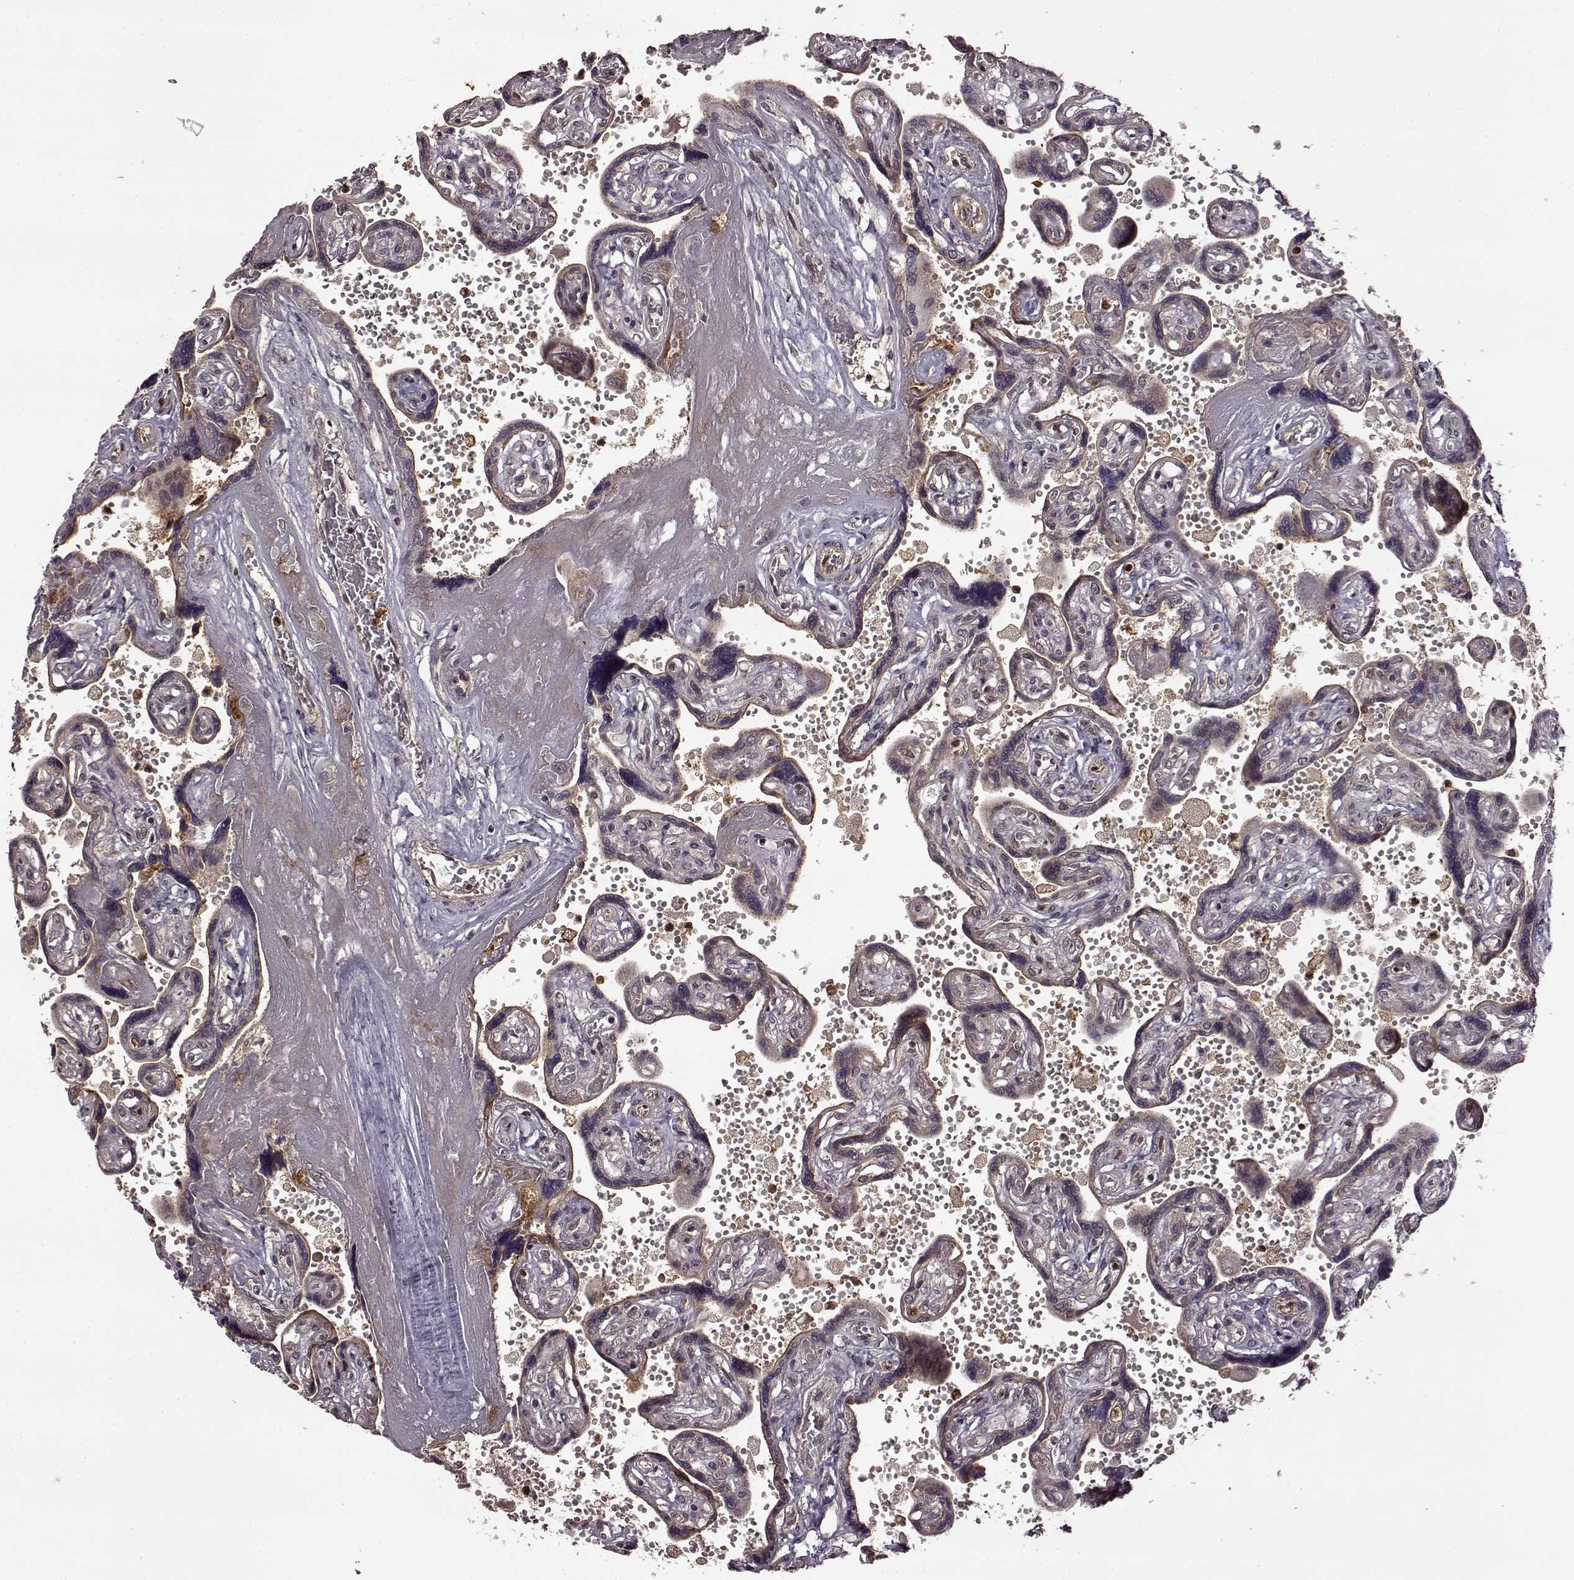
{"staining": {"intensity": "weak", "quantity": "25%-75%", "location": "cytoplasmic/membranous"}, "tissue": "placenta", "cell_type": "Decidual cells", "image_type": "normal", "snomed": [{"axis": "morphology", "description": "Normal tissue, NOS"}, {"axis": "topography", "description": "Placenta"}], "caption": "IHC of unremarkable human placenta demonstrates low levels of weak cytoplasmic/membranous staining in approximately 25%-75% of decidual cells.", "gene": "TRMU", "patient": {"sex": "female", "age": 32}}